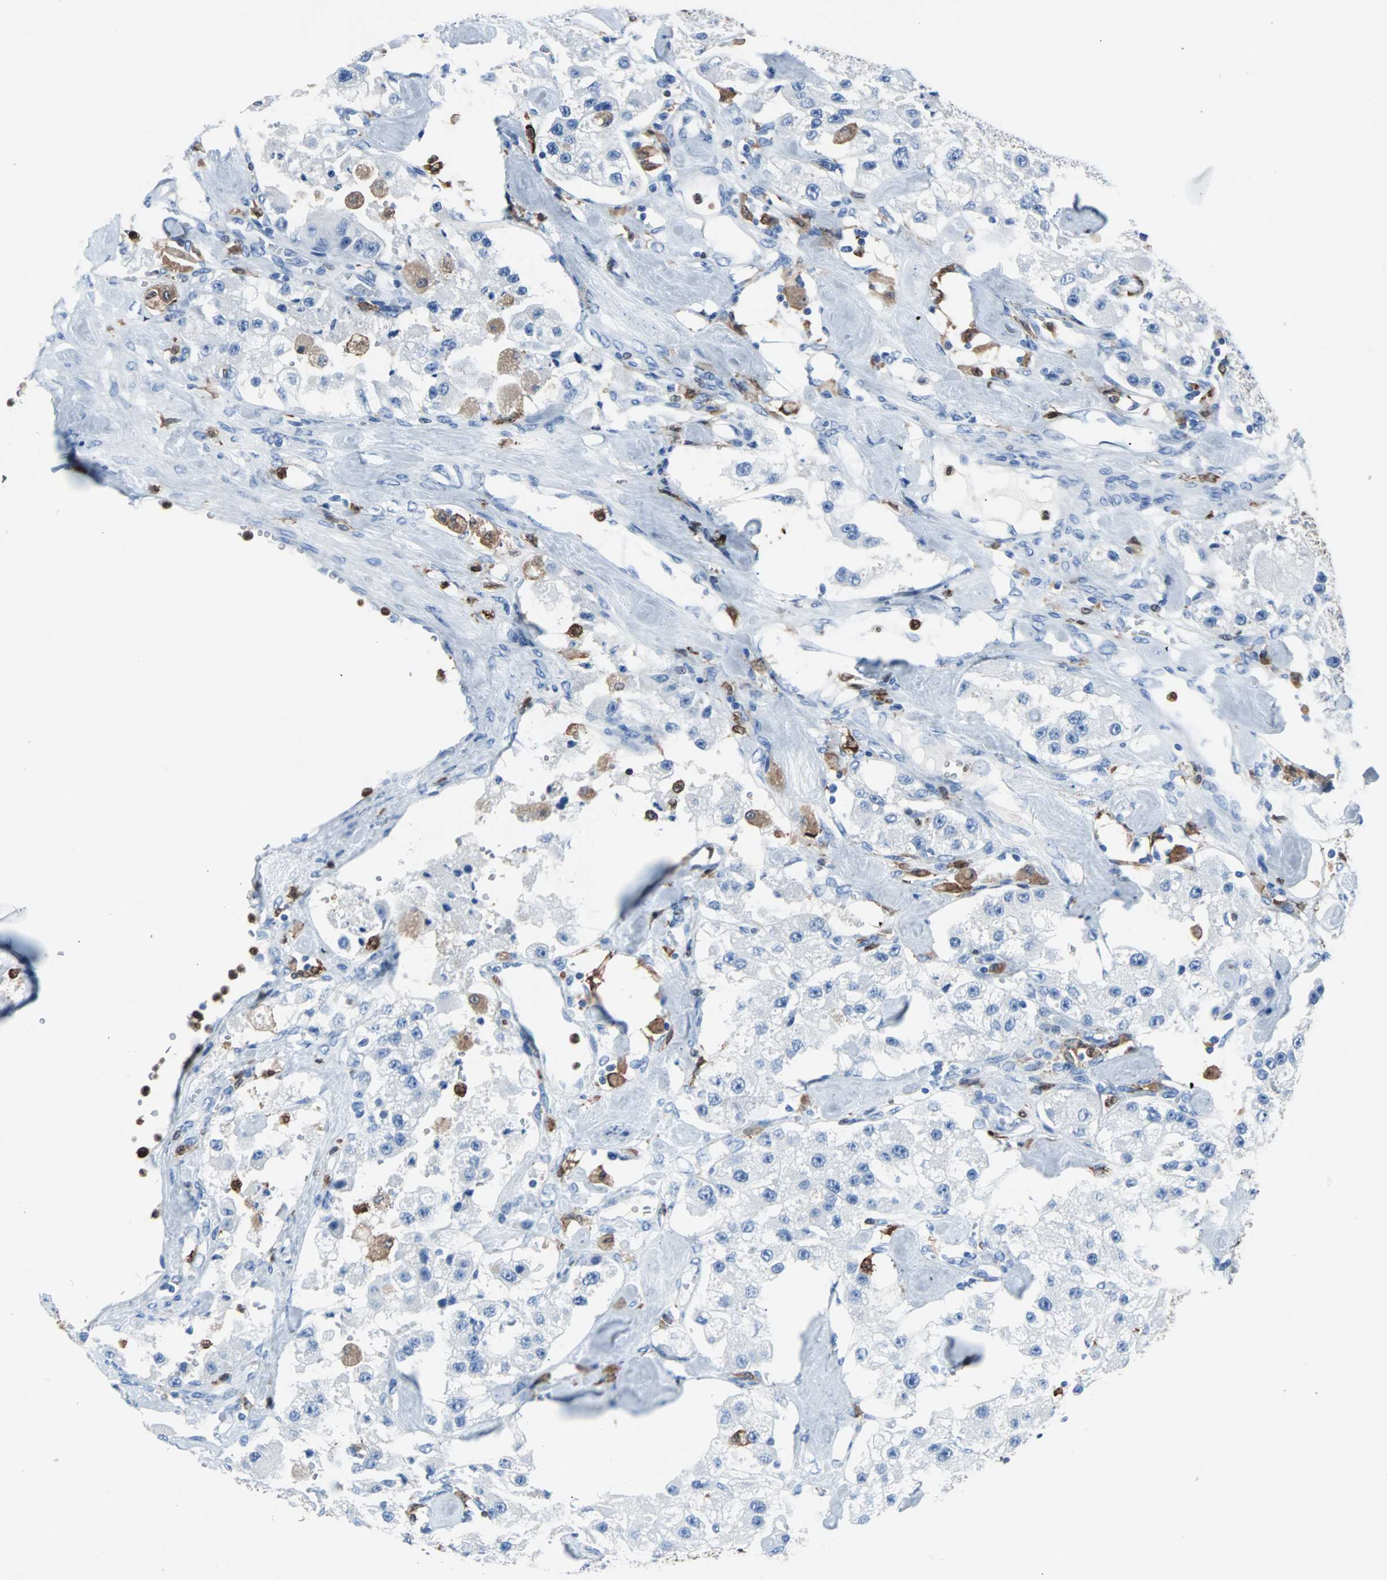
{"staining": {"intensity": "negative", "quantity": "none", "location": "none"}, "tissue": "carcinoid", "cell_type": "Tumor cells", "image_type": "cancer", "snomed": [{"axis": "morphology", "description": "Carcinoid, malignant, NOS"}, {"axis": "topography", "description": "Pancreas"}], "caption": "Immunohistochemistry (IHC) photomicrograph of neoplastic tissue: carcinoid stained with DAB shows no significant protein positivity in tumor cells.", "gene": "SYK", "patient": {"sex": "male", "age": 41}}